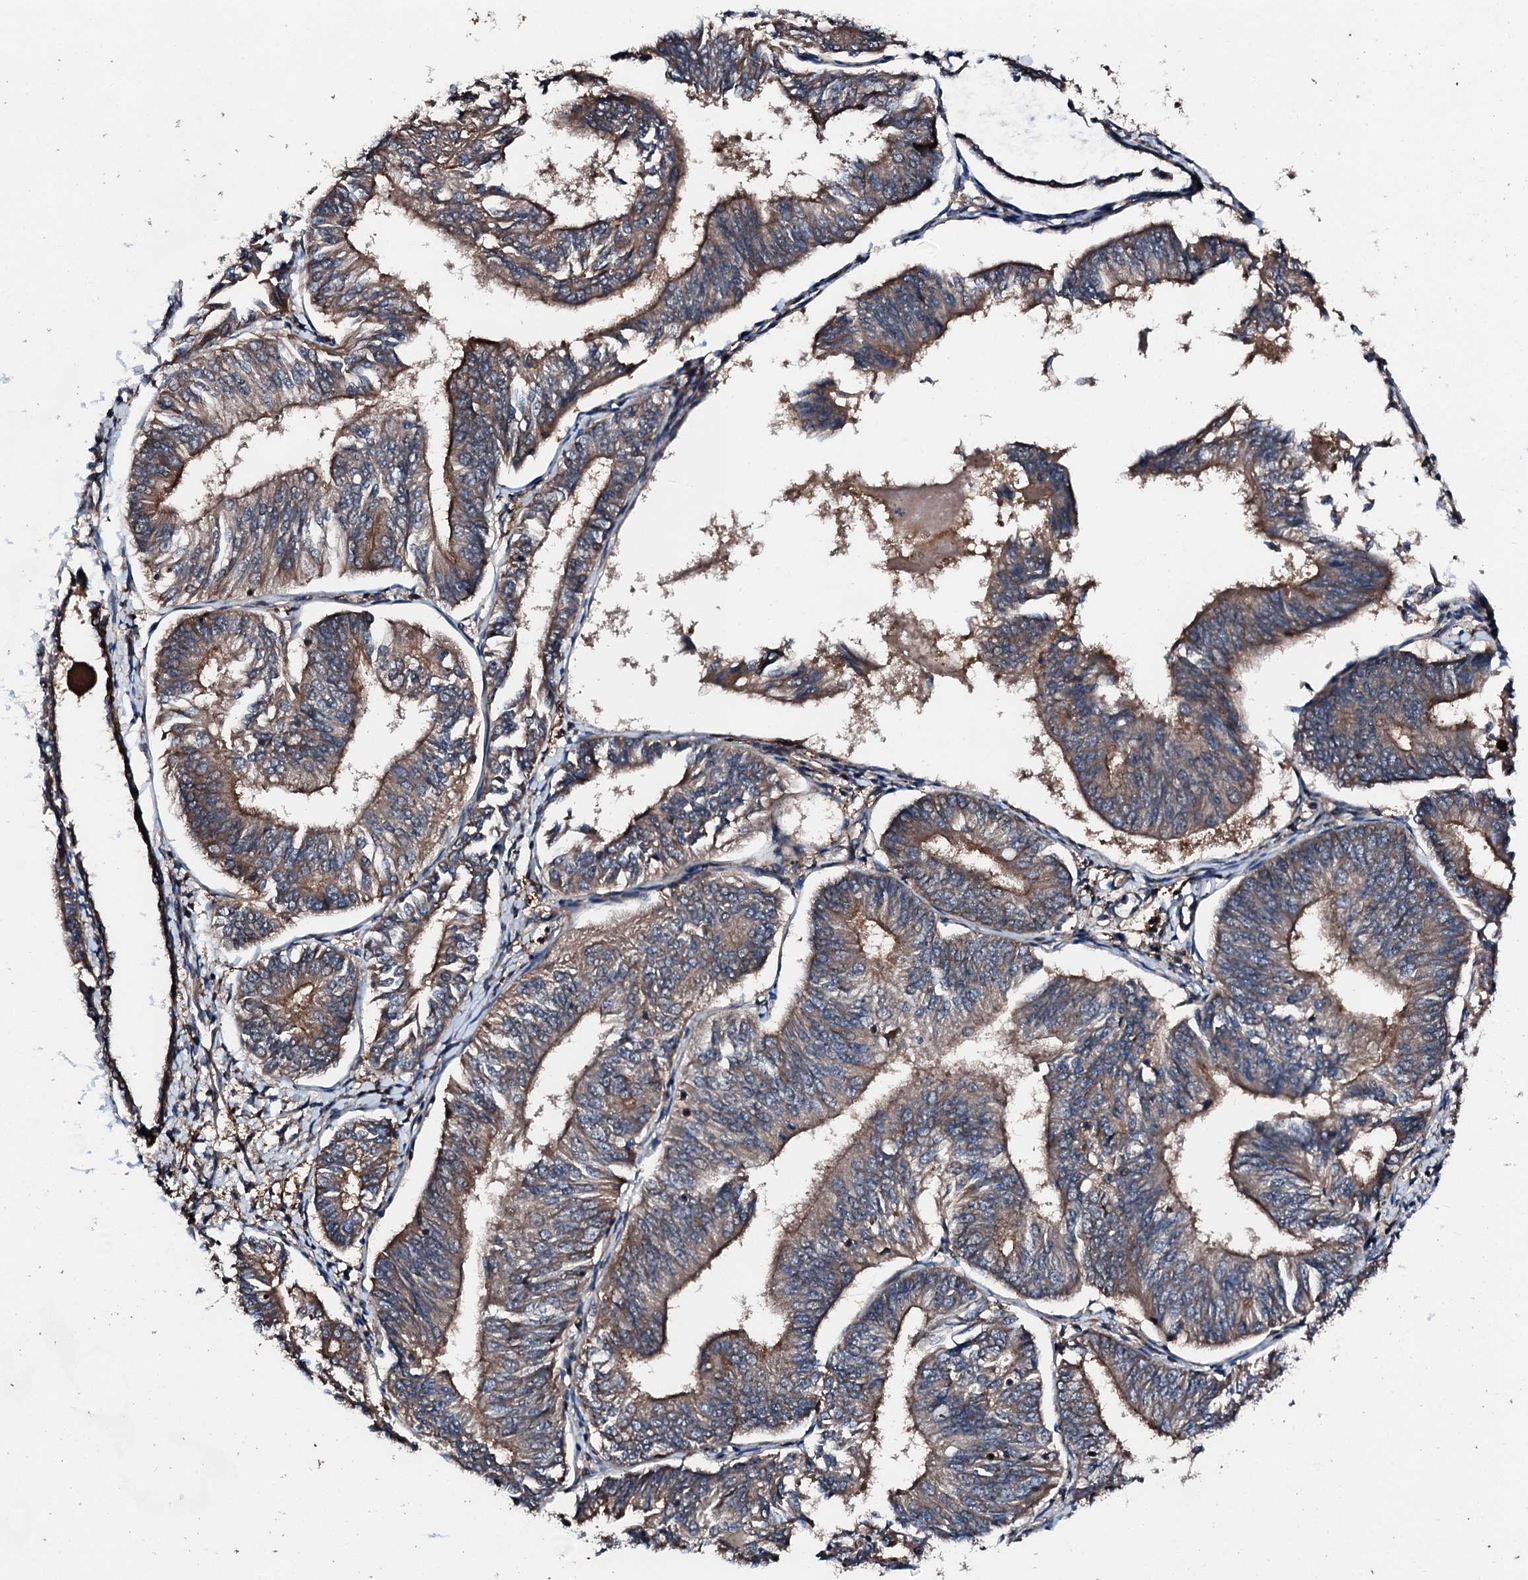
{"staining": {"intensity": "moderate", "quantity": ">75%", "location": "cytoplasmic/membranous"}, "tissue": "endometrial cancer", "cell_type": "Tumor cells", "image_type": "cancer", "snomed": [{"axis": "morphology", "description": "Adenocarcinoma, NOS"}, {"axis": "topography", "description": "Endometrium"}], "caption": "Protein analysis of endometrial cancer tissue demonstrates moderate cytoplasmic/membranous expression in about >75% of tumor cells.", "gene": "FGD4", "patient": {"sex": "female", "age": 58}}